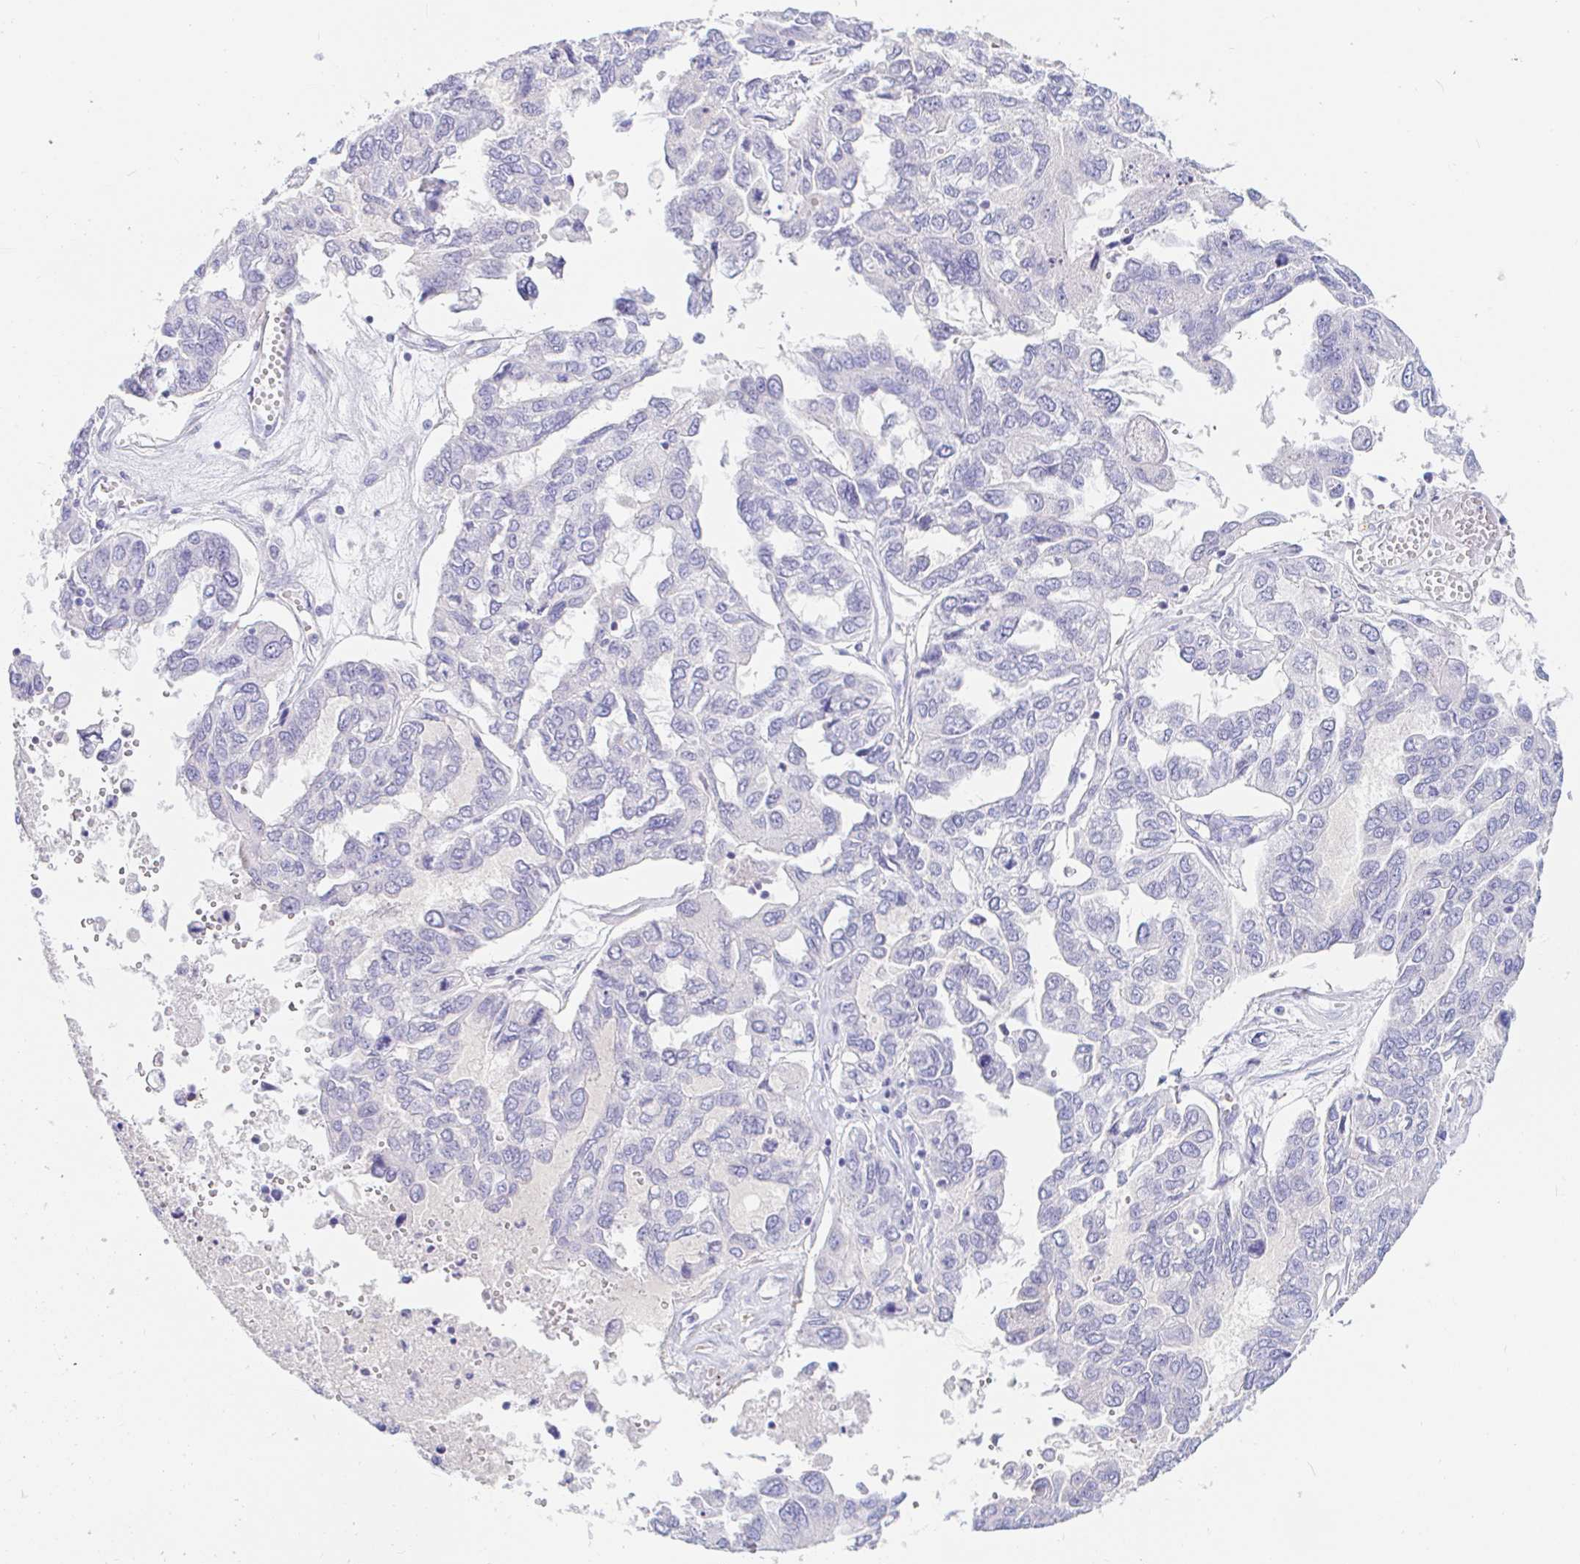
{"staining": {"intensity": "negative", "quantity": "none", "location": "none"}, "tissue": "ovarian cancer", "cell_type": "Tumor cells", "image_type": "cancer", "snomed": [{"axis": "morphology", "description": "Cystadenocarcinoma, serous, NOS"}, {"axis": "topography", "description": "Ovary"}], "caption": "IHC micrograph of neoplastic tissue: human ovarian cancer stained with DAB (3,3'-diaminobenzidine) displays no significant protein staining in tumor cells.", "gene": "TEX44", "patient": {"sex": "female", "age": 53}}